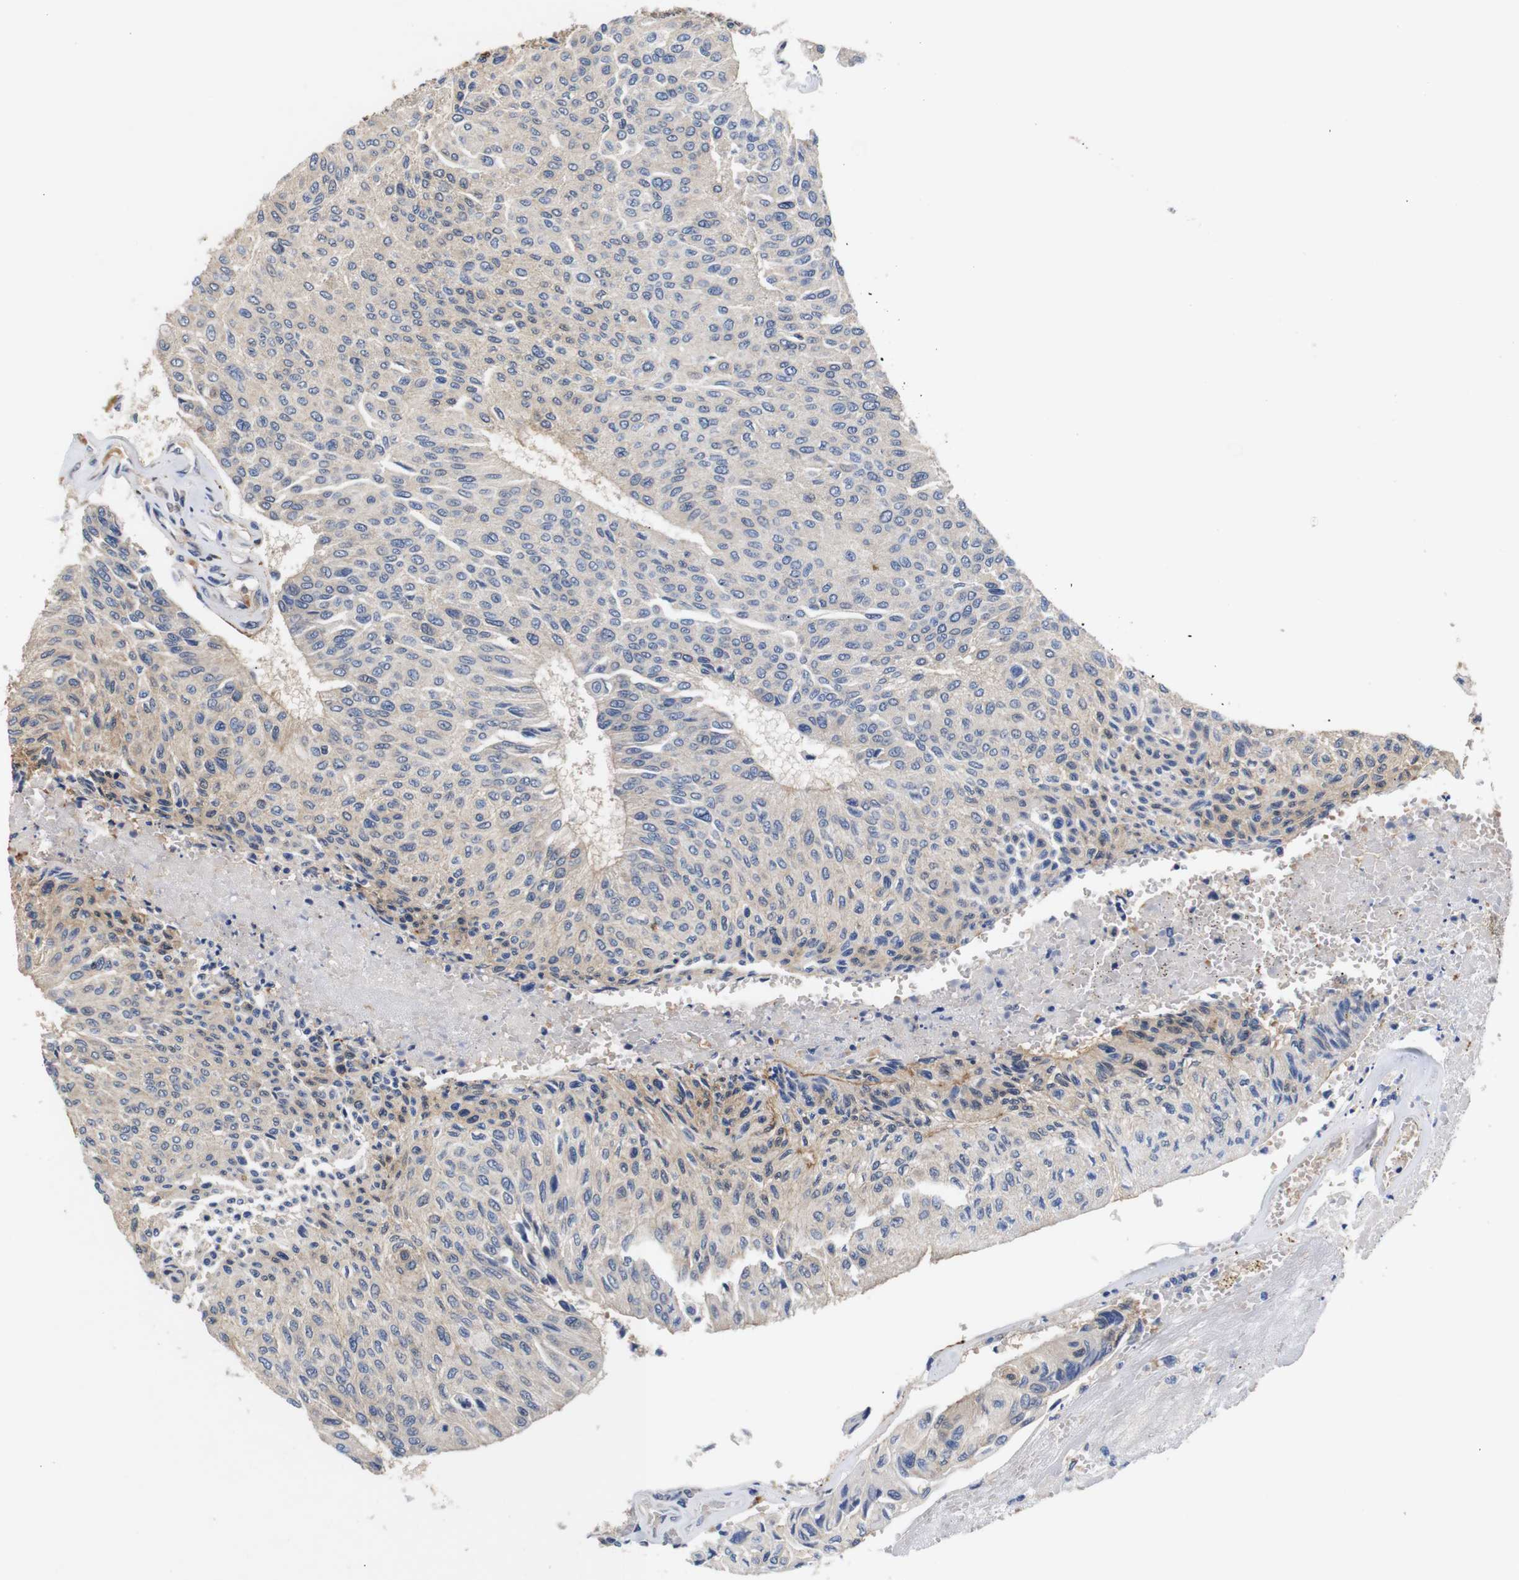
{"staining": {"intensity": "weak", "quantity": "25%-75%", "location": "cytoplasmic/membranous"}, "tissue": "urothelial cancer", "cell_type": "Tumor cells", "image_type": "cancer", "snomed": [{"axis": "morphology", "description": "Urothelial carcinoma, High grade"}, {"axis": "topography", "description": "Urinary bladder"}], "caption": "Human urothelial cancer stained with a brown dye exhibits weak cytoplasmic/membranous positive positivity in about 25%-75% of tumor cells.", "gene": "DDR1", "patient": {"sex": "male", "age": 66}}